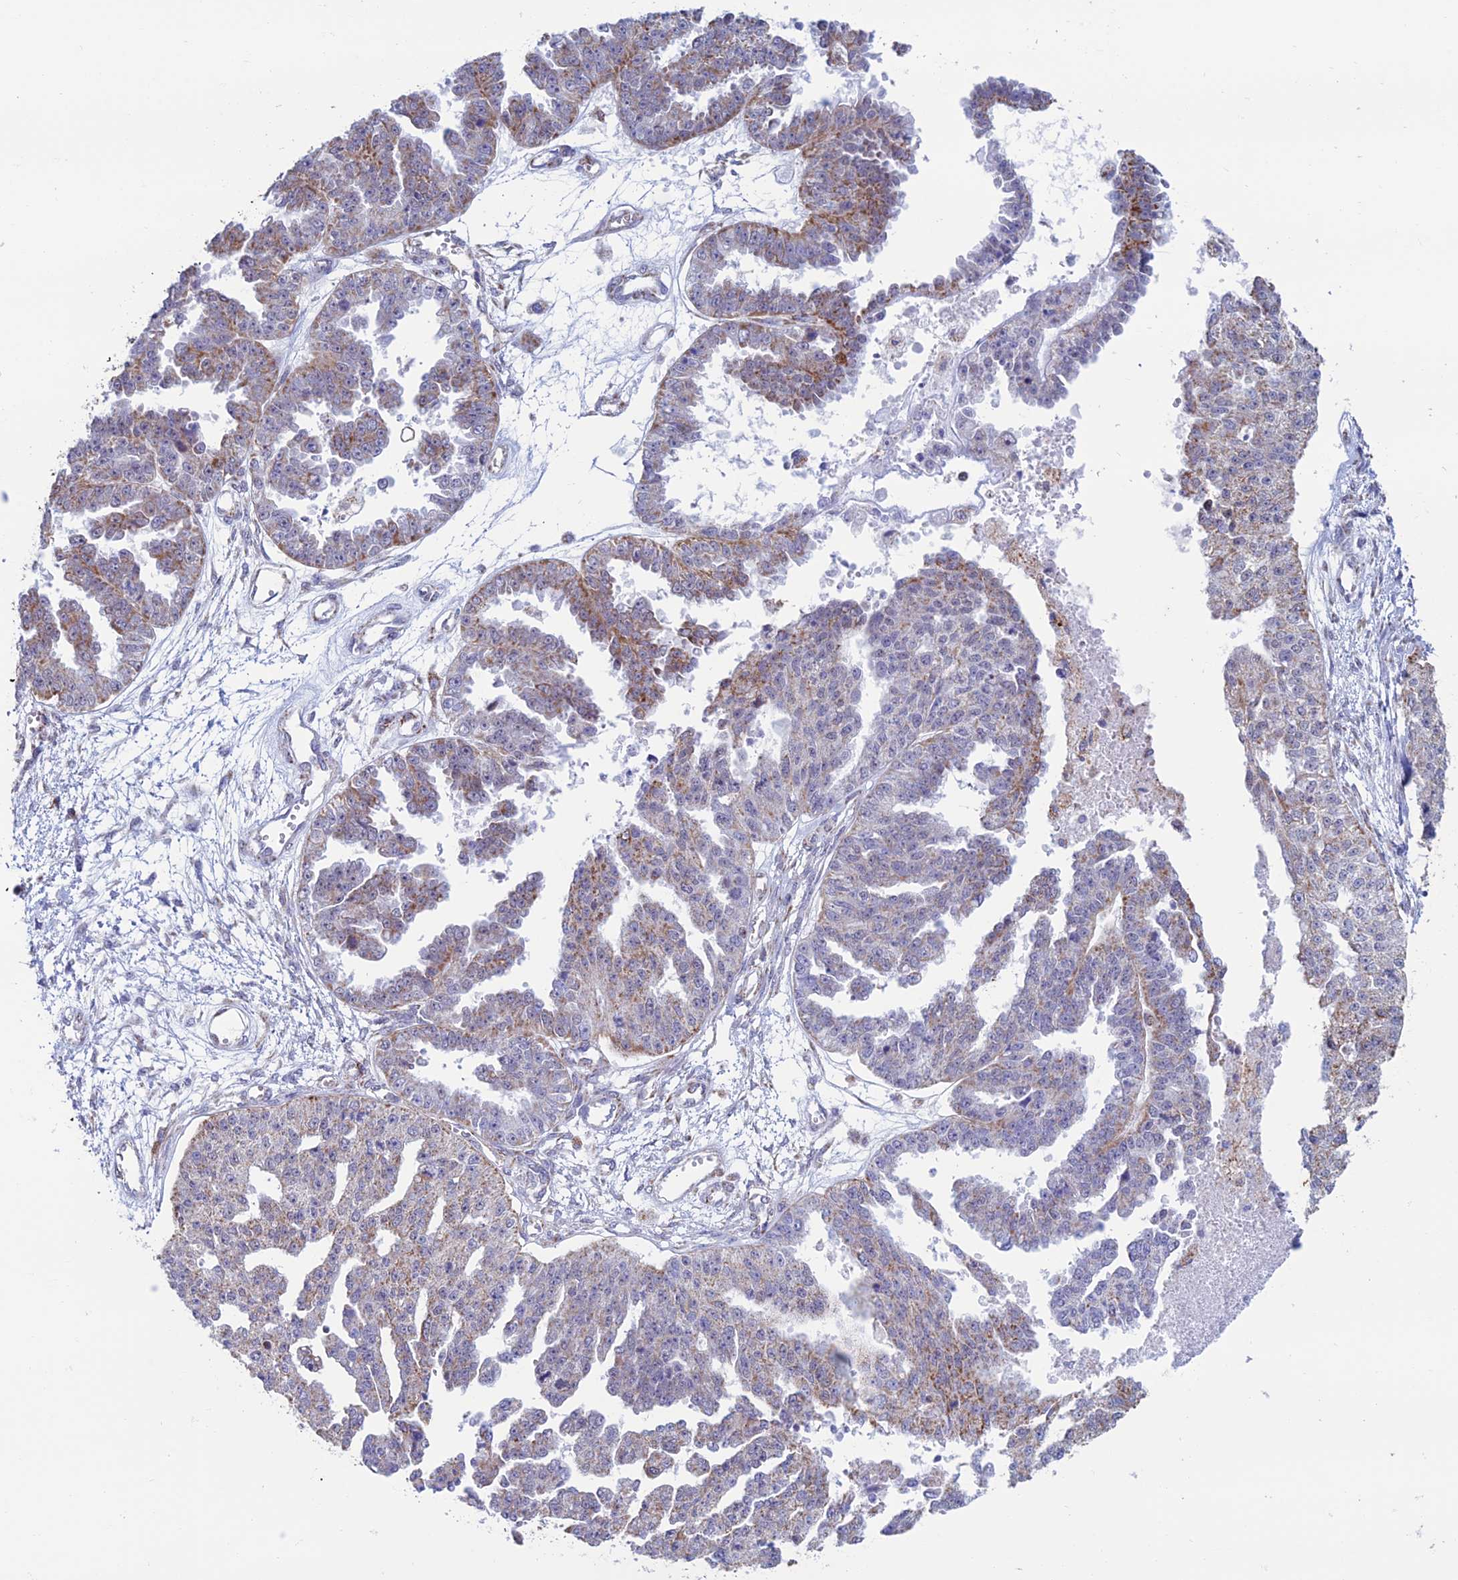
{"staining": {"intensity": "moderate", "quantity": "25%-75%", "location": "cytoplasmic/membranous"}, "tissue": "ovarian cancer", "cell_type": "Tumor cells", "image_type": "cancer", "snomed": [{"axis": "morphology", "description": "Cystadenocarcinoma, serous, NOS"}, {"axis": "topography", "description": "Ovary"}], "caption": "Immunohistochemistry (IHC) staining of ovarian cancer, which reveals medium levels of moderate cytoplasmic/membranous staining in approximately 25%-75% of tumor cells indicating moderate cytoplasmic/membranous protein positivity. The staining was performed using DAB (brown) for protein detection and nuclei were counterstained in hematoxylin (blue).", "gene": "ZNG1B", "patient": {"sex": "female", "age": 58}}